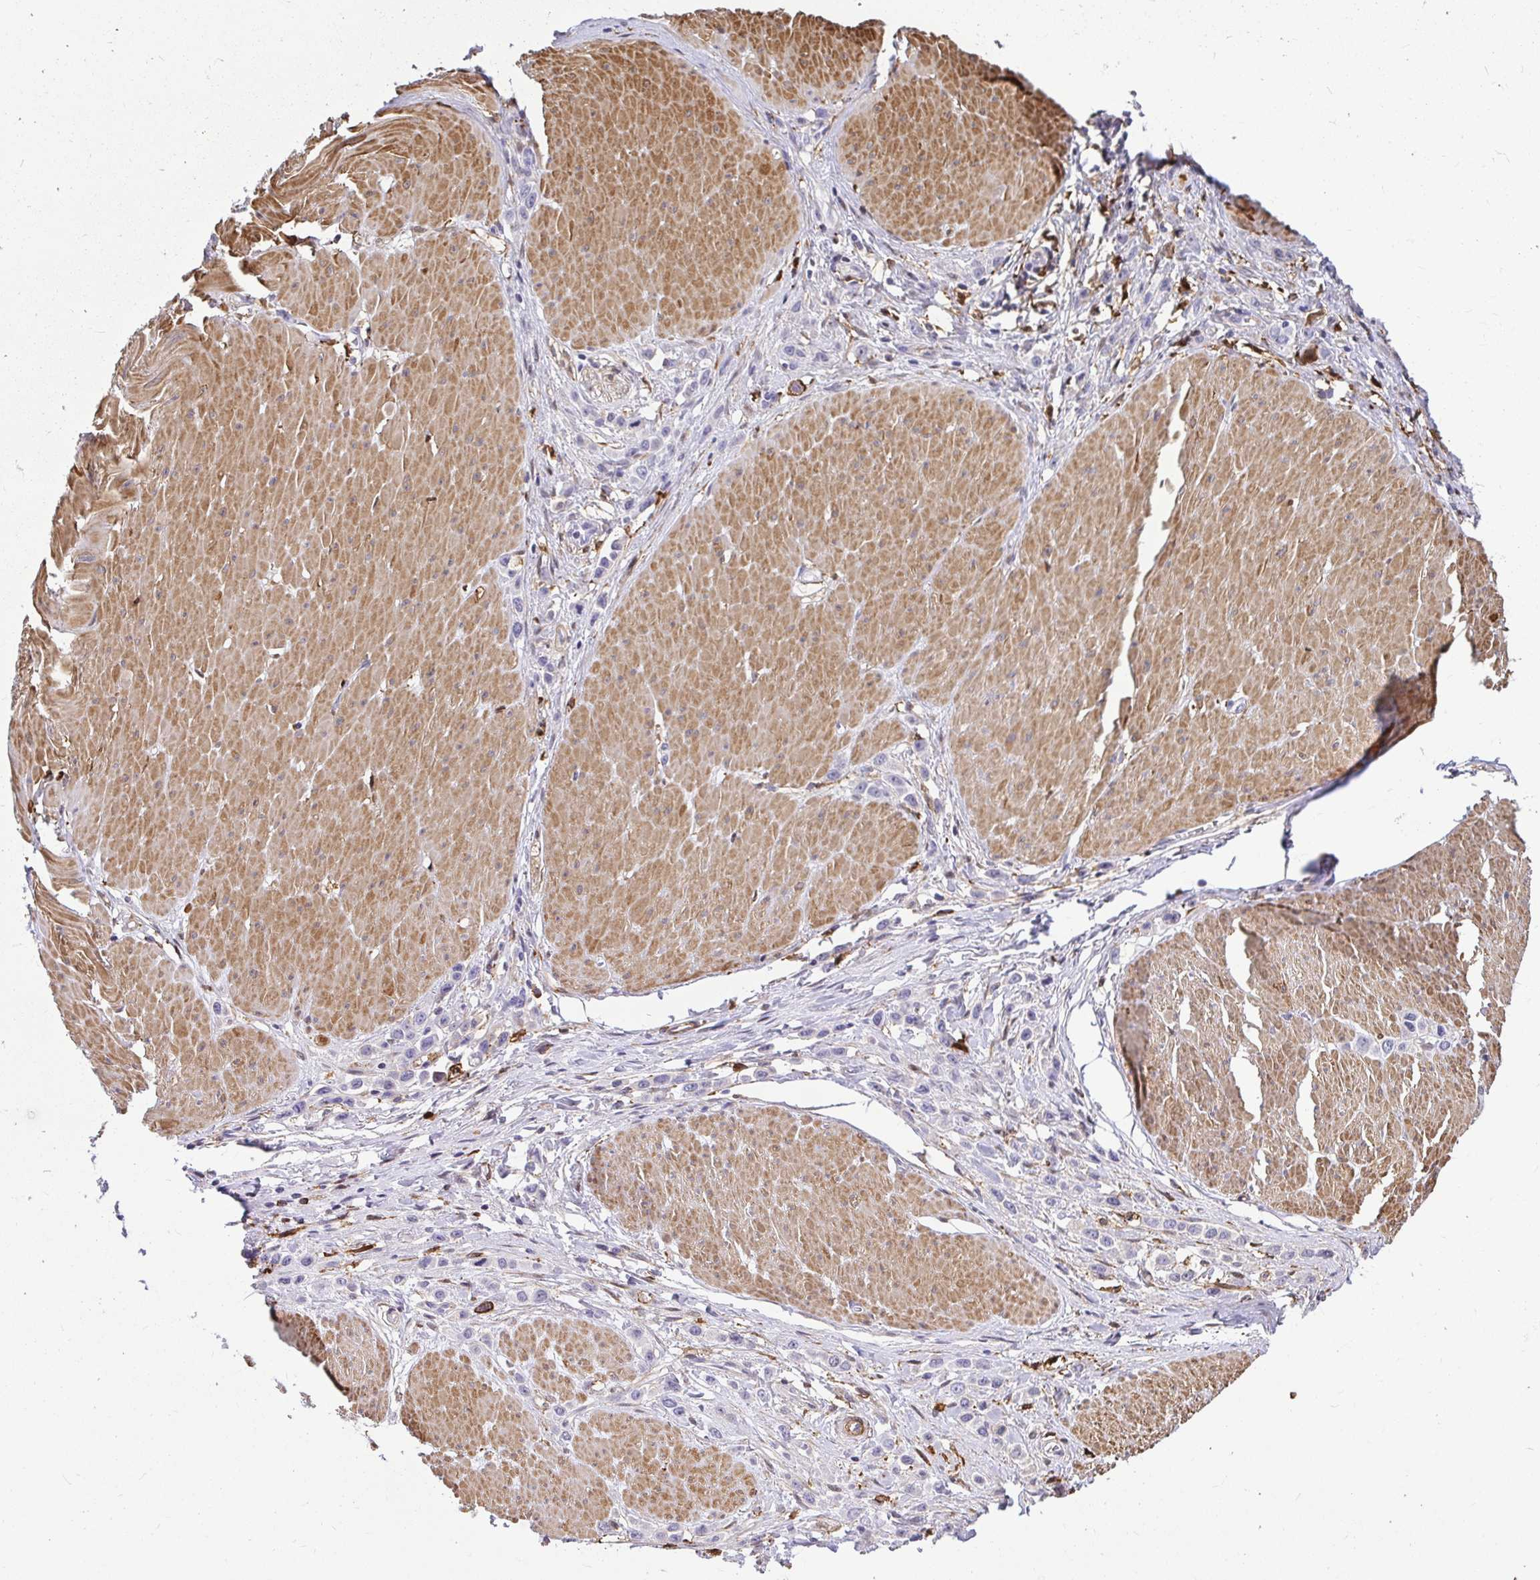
{"staining": {"intensity": "negative", "quantity": "none", "location": "none"}, "tissue": "stomach cancer", "cell_type": "Tumor cells", "image_type": "cancer", "snomed": [{"axis": "morphology", "description": "Adenocarcinoma, NOS"}, {"axis": "topography", "description": "Stomach"}], "caption": "IHC histopathology image of stomach cancer (adenocarcinoma) stained for a protein (brown), which displays no positivity in tumor cells.", "gene": "GSN", "patient": {"sex": "male", "age": 47}}